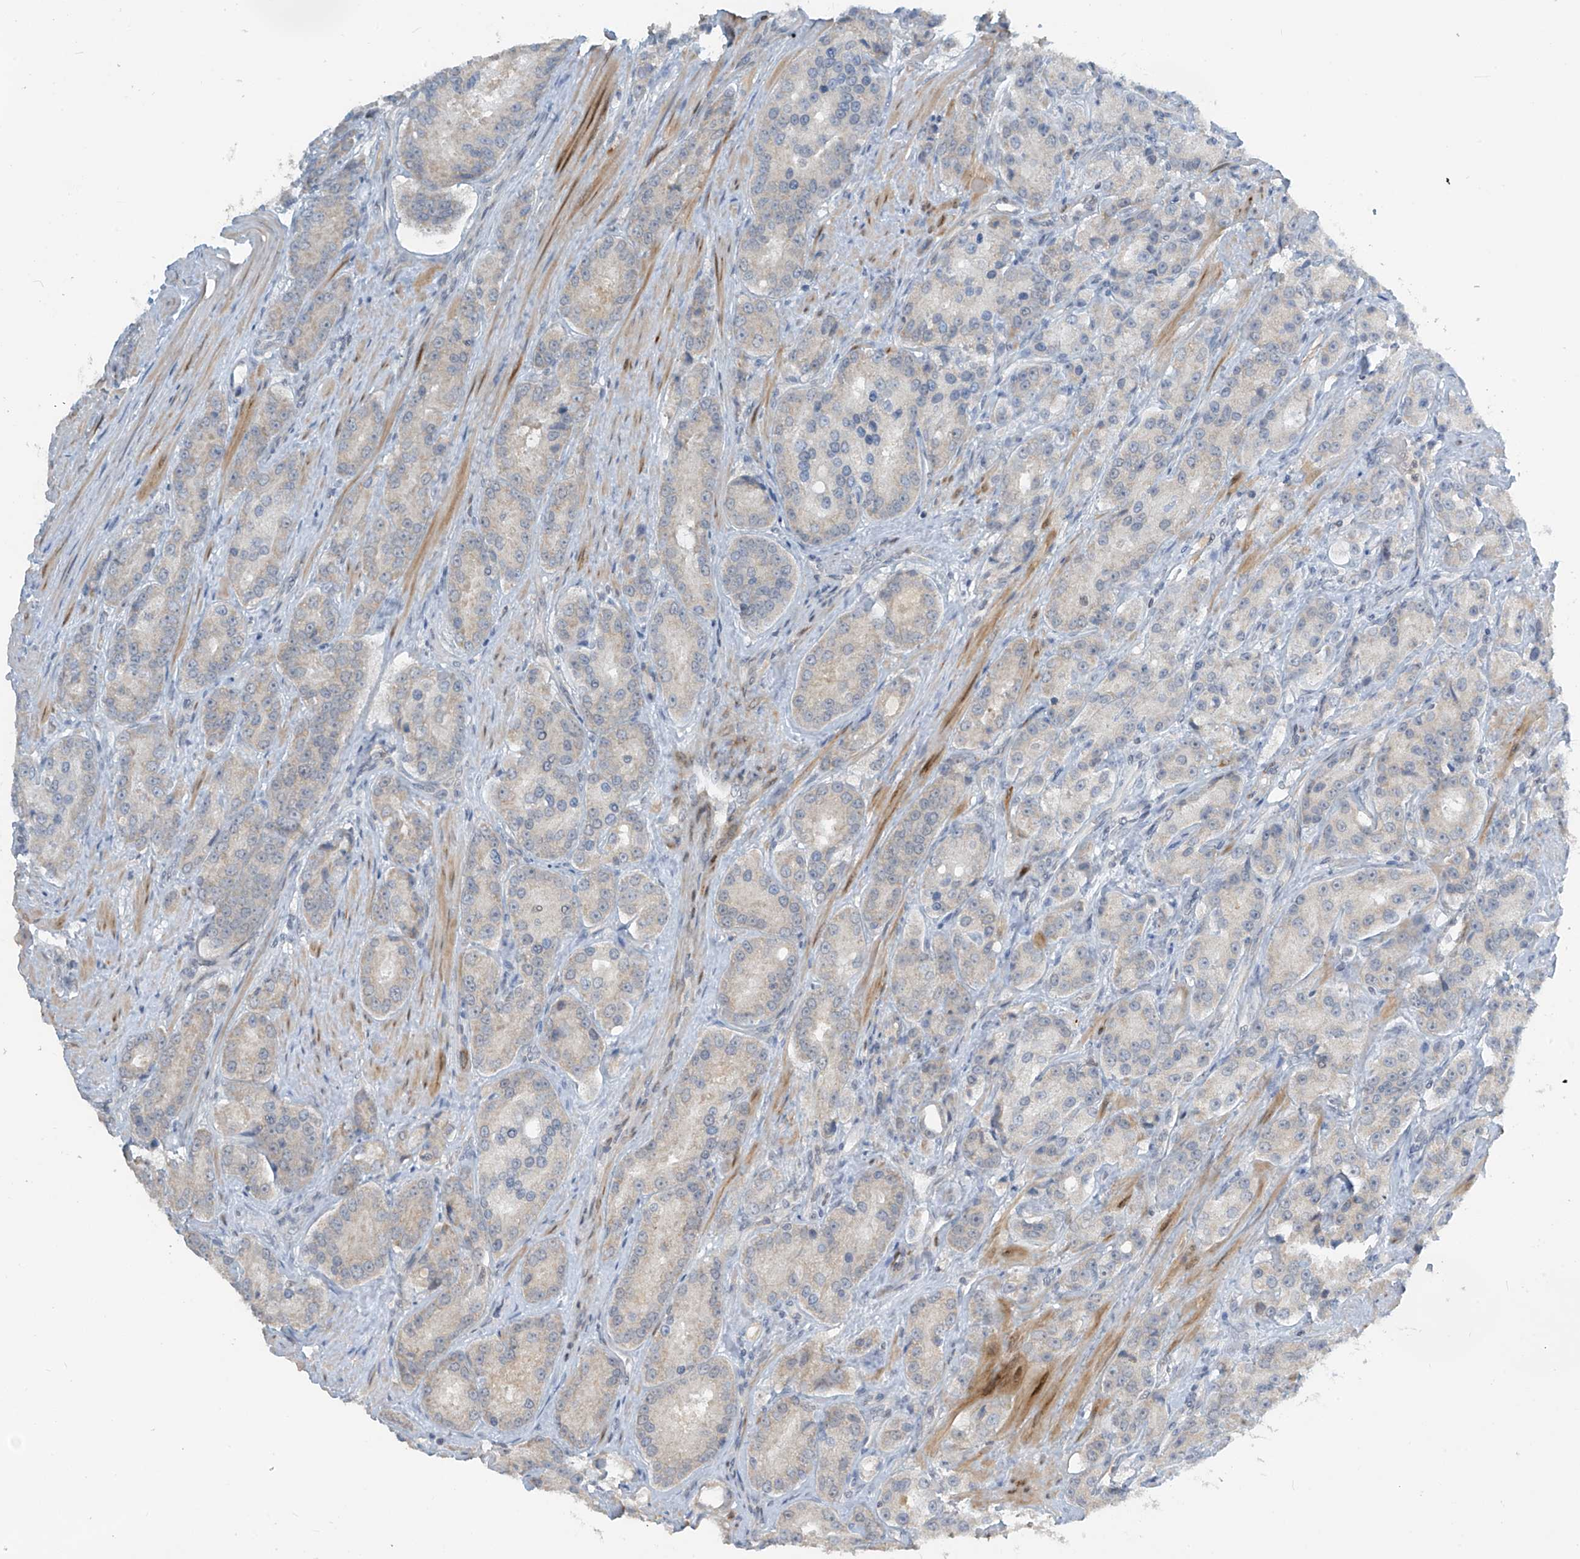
{"staining": {"intensity": "weak", "quantity": "<25%", "location": "cytoplasmic/membranous"}, "tissue": "prostate cancer", "cell_type": "Tumor cells", "image_type": "cancer", "snomed": [{"axis": "morphology", "description": "Adenocarcinoma, High grade"}, {"axis": "topography", "description": "Prostate"}], "caption": "Micrograph shows no significant protein expression in tumor cells of prostate cancer. (DAB immunohistochemistry visualized using brightfield microscopy, high magnification).", "gene": "METAP1D", "patient": {"sex": "male", "age": 60}}